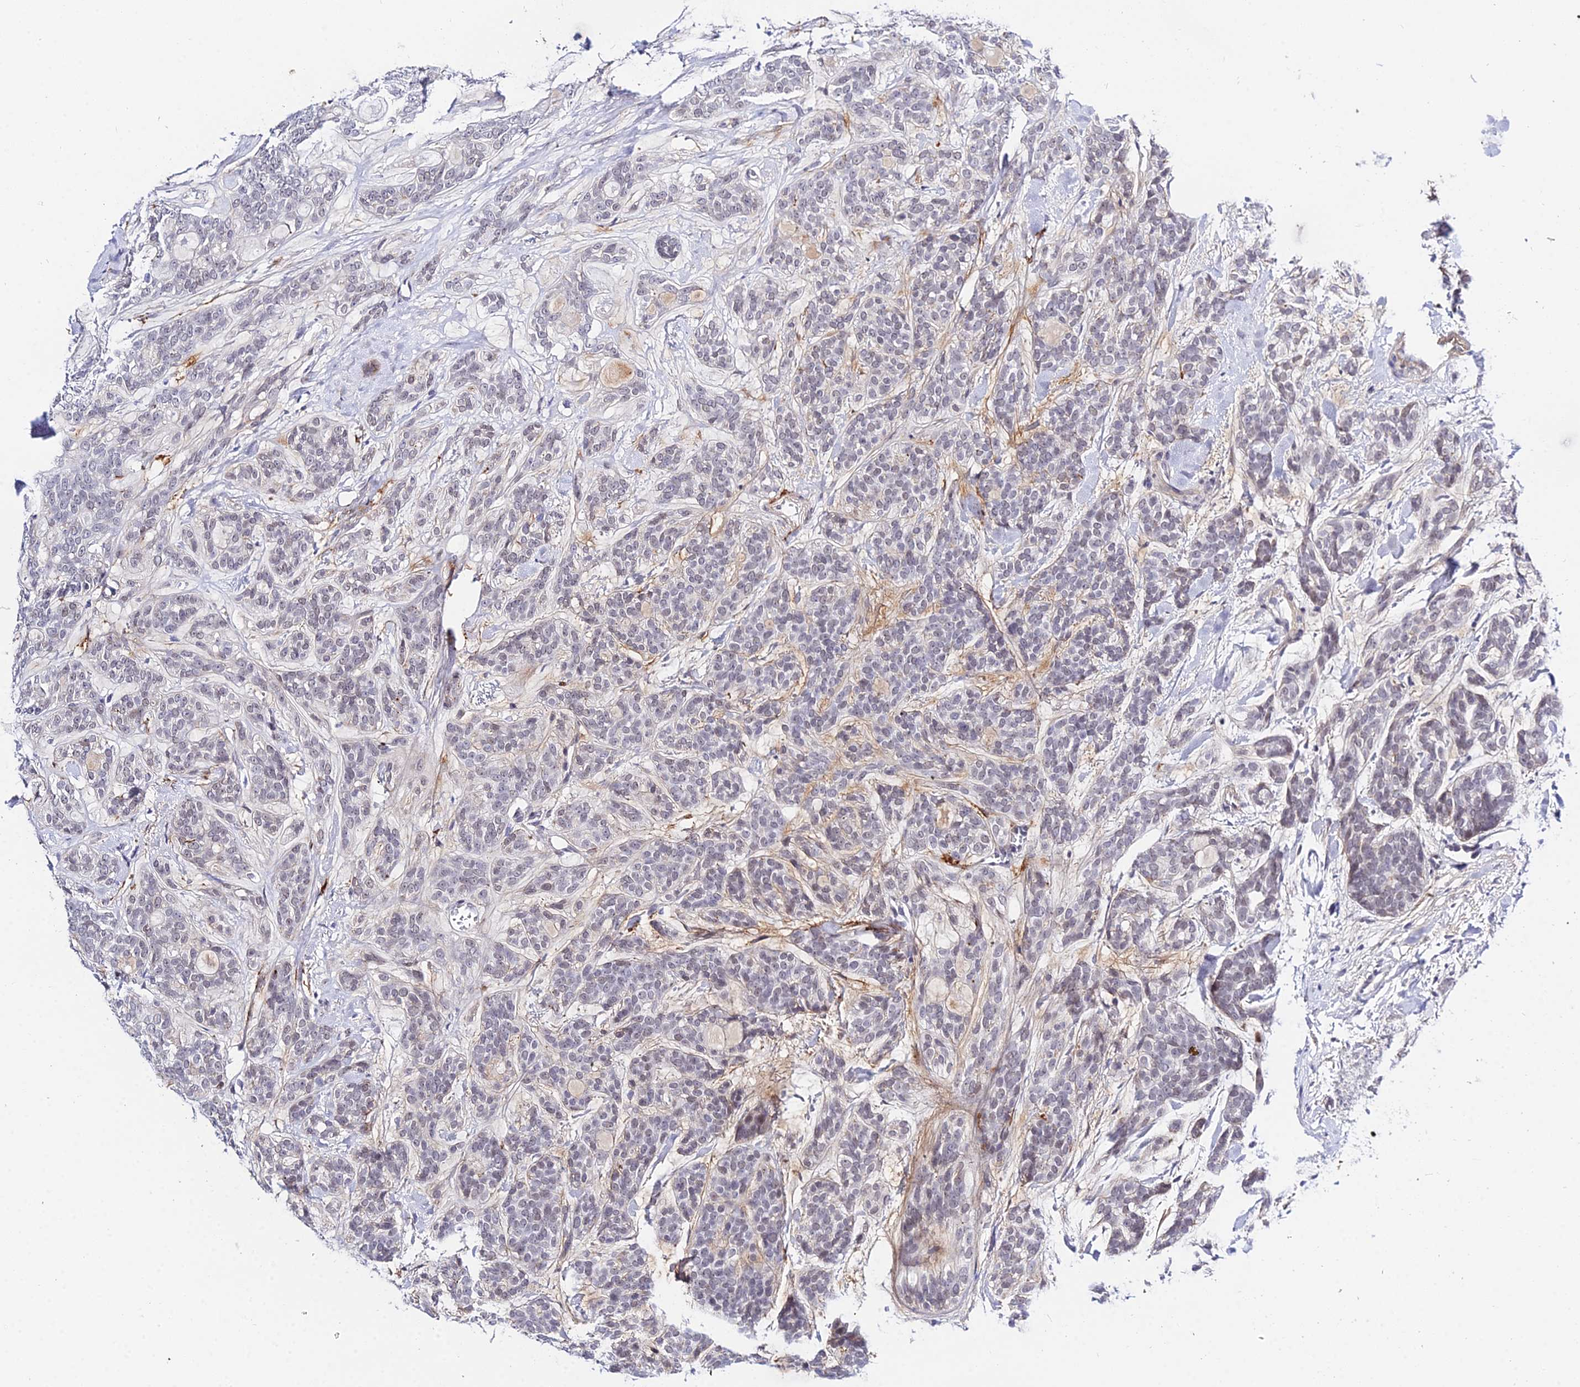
{"staining": {"intensity": "negative", "quantity": "none", "location": "none"}, "tissue": "head and neck cancer", "cell_type": "Tumor cells", "image_type": "cancer", "snomed": [{"axis": "morphology", "description": "Adenocarcinoma, NOS"}, {"axis": "topography", "description": "Head-Neck"}], "caption": "This micrograph is of head and neck cancer (adenocarcinoma) stained with immunohistochemistry (IHC) to label a protein in brown with the nuclei are counter-stained blue. There is no staining in tumor cells. (Brightfield microscopy of DAB immunohistochemistry (IHC) at high magnification).", "gene": "ZNF628", "patient": {"sex": "male", "age": 66}}